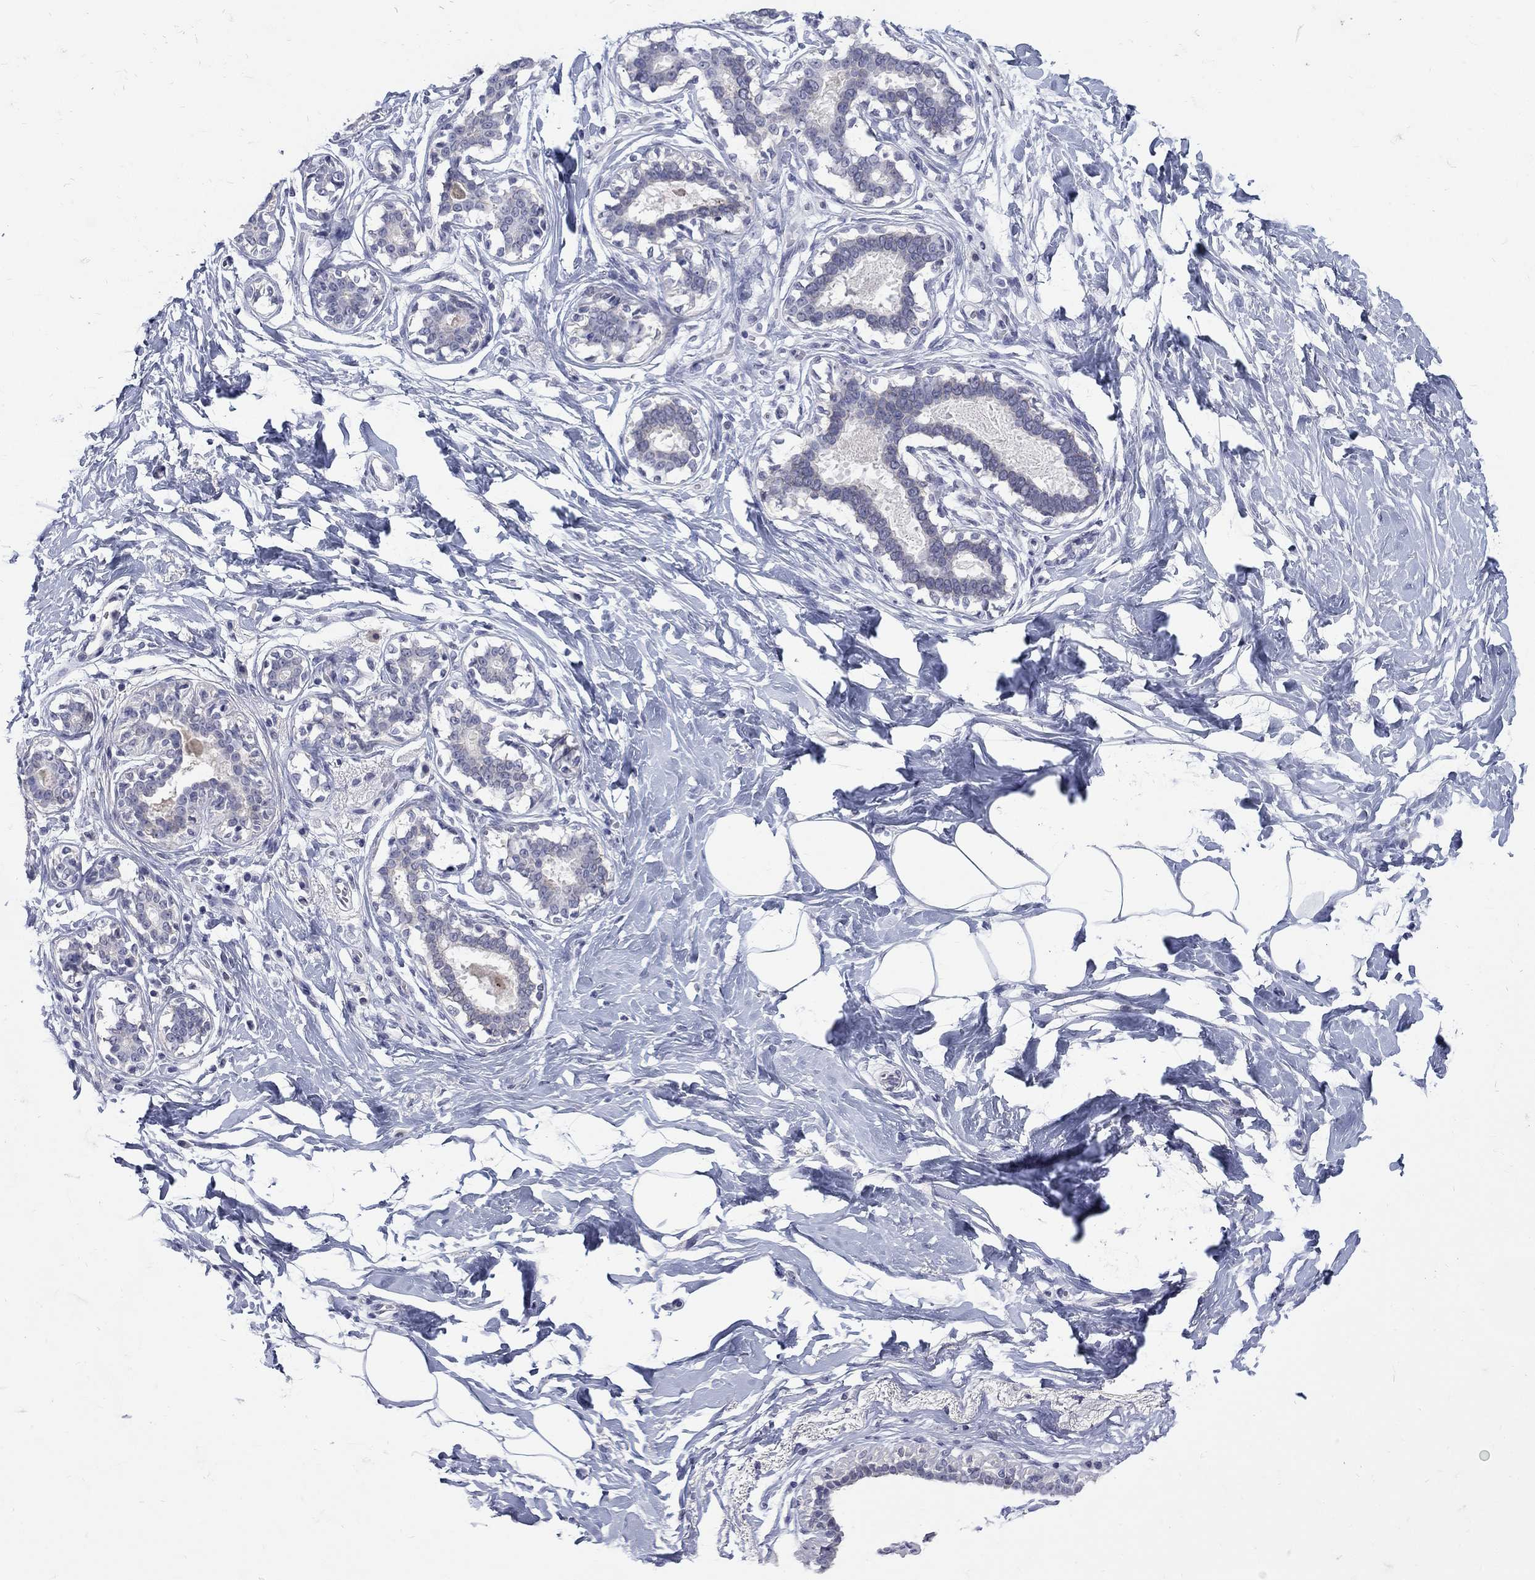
{"staining": {"intensity": "negative", "quantity": "none", "location": "none"}, "tissue": "breast", "cell_type": "Adipocytes", "image_type": "normal", "snomed": [{"axis": "morphology", "description": "Normal tissue, NOS"}, {"axis": "morphology", "description": "Lobular carcinoma, in situ"}, {"axis": "topography", "description": "Breast"}], "caption": "Histopathology image shows no significant protein staining in adipocytes of unremarkable breast.", "gene": "CTNND2", "patient": {"sex": "female", "age": 35}}